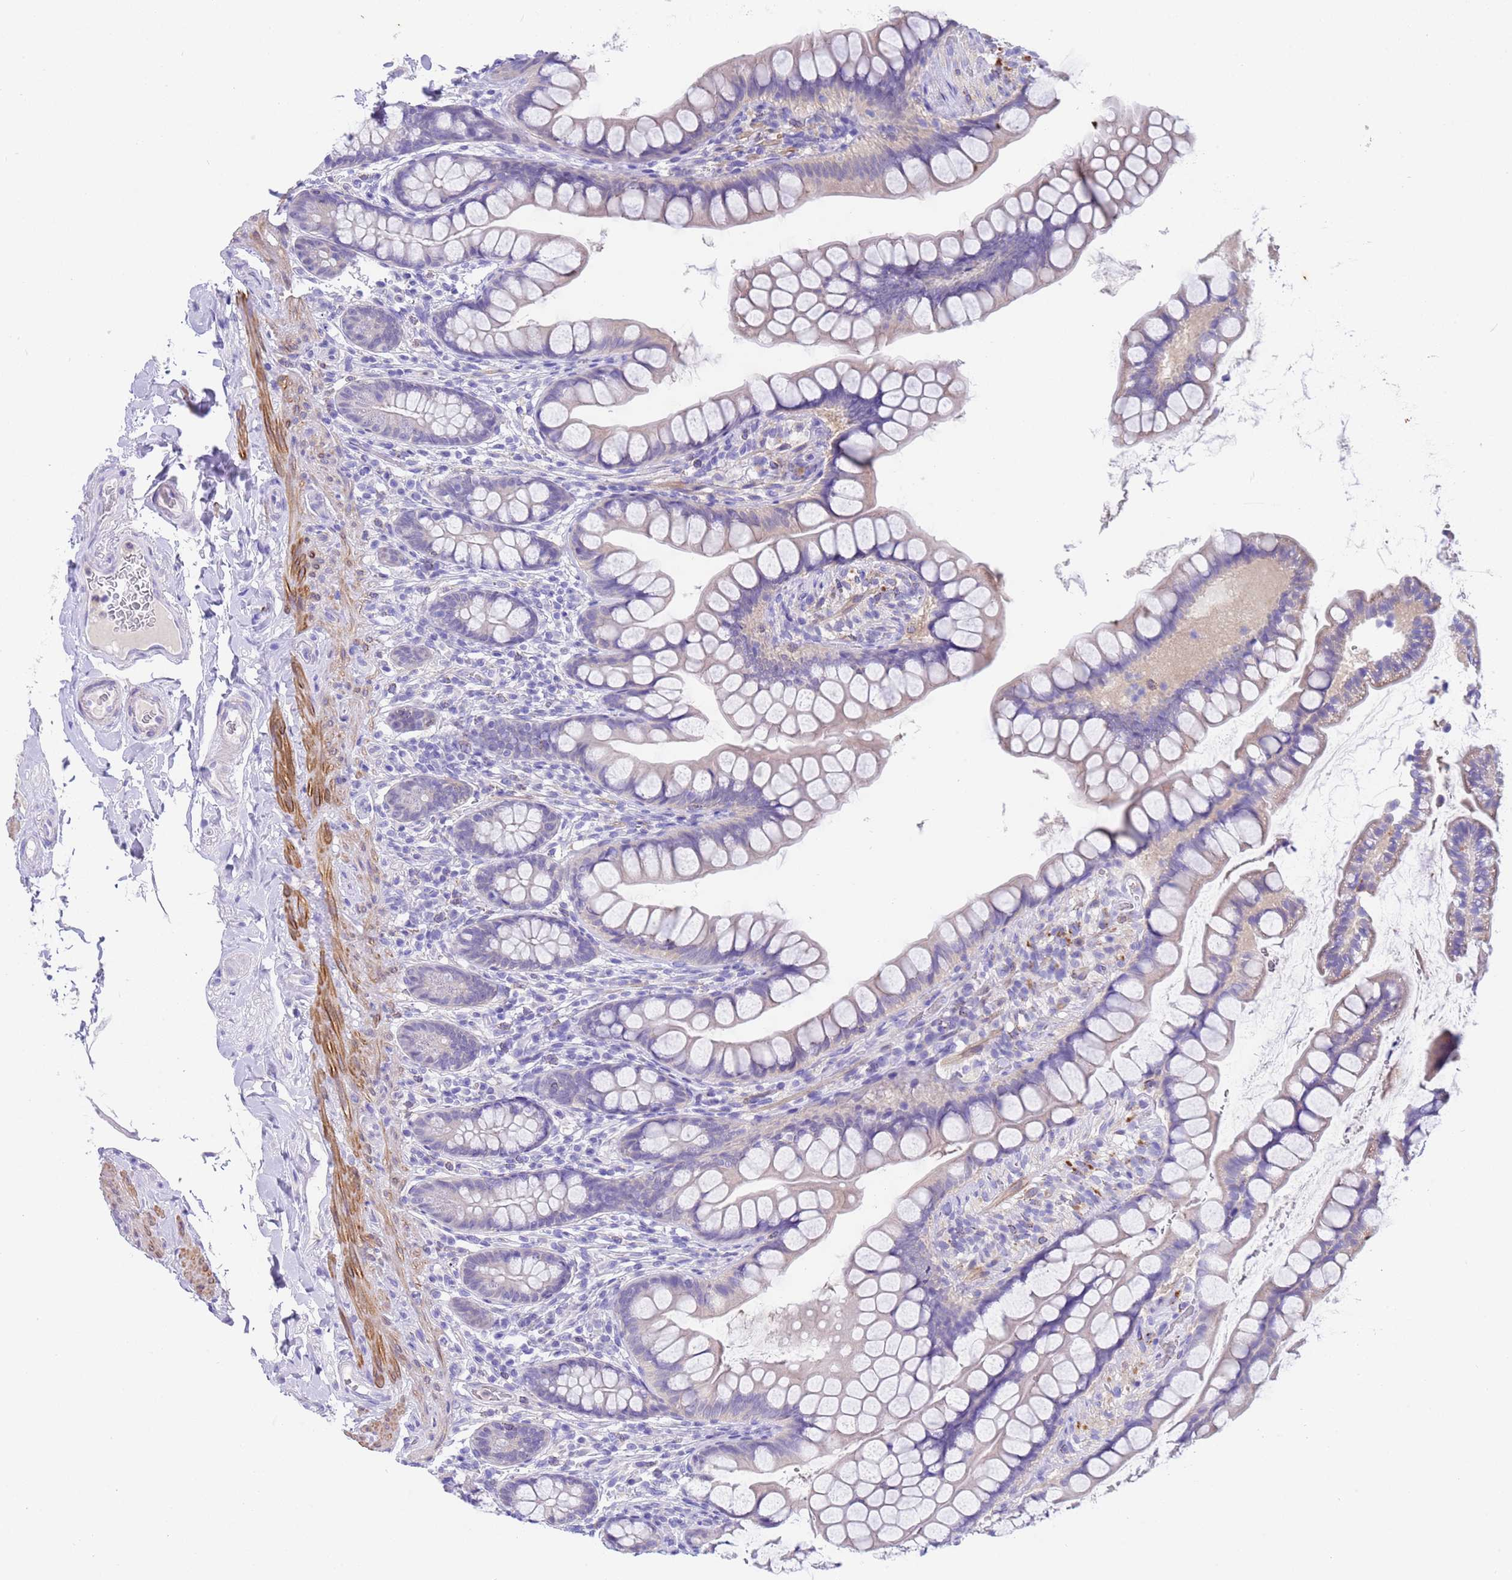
{"staining": {"intensity": "negative", "quantity": "none", "location": "none"}, "tissue": "small intestine", "cell_type": "Glandular cells", "image_type": "normal", "snomed": [{"axis": "morphology", "description": "Normal tissue, NOS"}, {"axis": "topography", "description": "Small intestine"}], "caption": "An IHC micrograph of normal small intestine is shown. There is no staining in glandular cells of small intestine.", "gene": "USP38", "patient": {"sex": "male", "age": 70}}